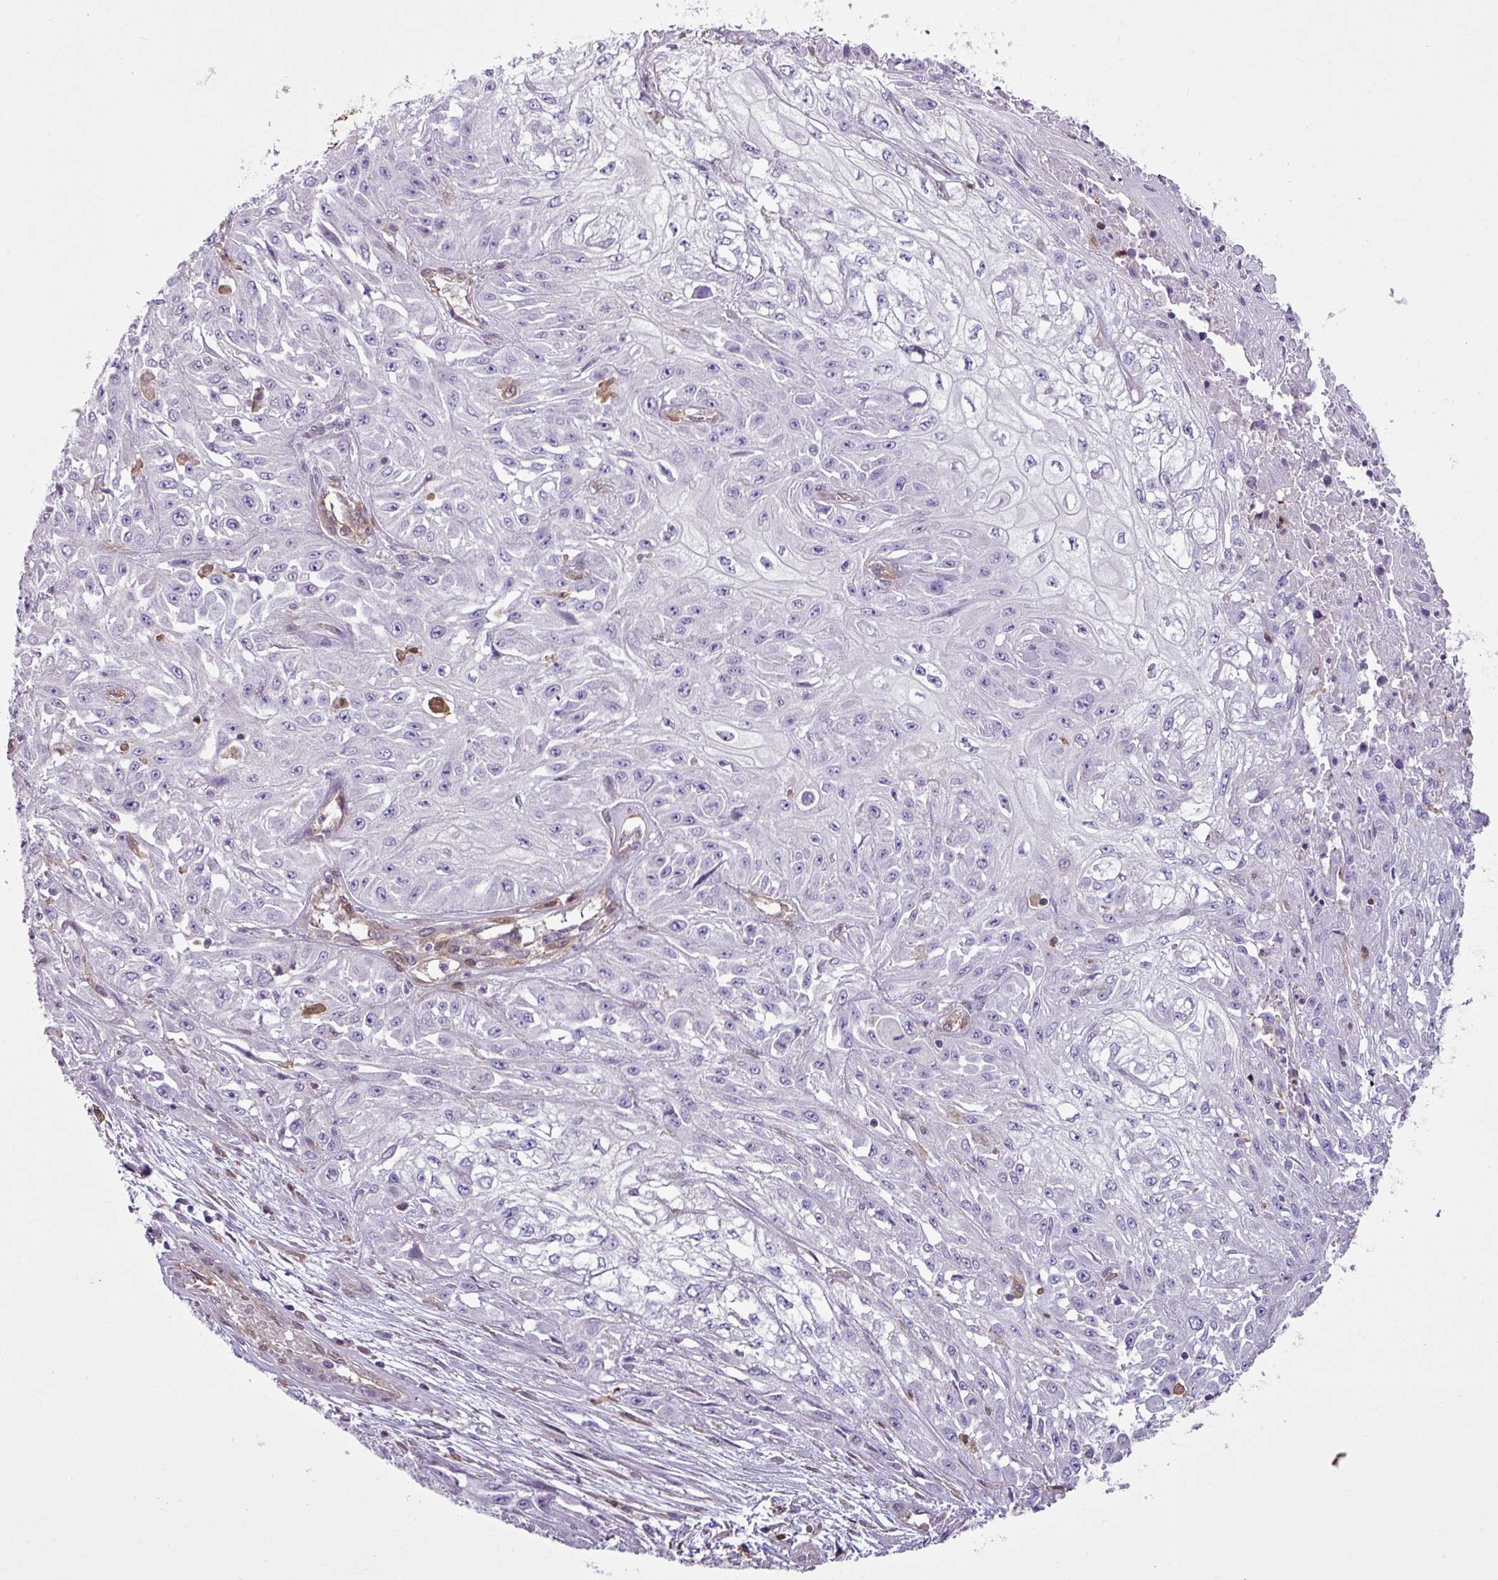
{"staining": {"intensity": "negative", "quantity": "none", "location": "none"}, "tissue": "skin cancer", "cell_type": "Tumor cells", "image_type": "cancer", "snomed": [{"axis": "morphology", "description": "Squamous cell carcinoma, NOS"}, {"axis": "morphology", "description": "Squamous cell carcinoma, metastatic, NOS"}, {"axis": "topography", "description": "Skin"}, {"axis": "topography", "description": "Lymph node"}], "caption": "IHC photomicrograph of skin squamous cell carcinoma stained for a protein (brown), which reveals no positivity in tumor cells.", "gene": "SH3BGRL", "patient": {"sex": "male", "age": 75}}